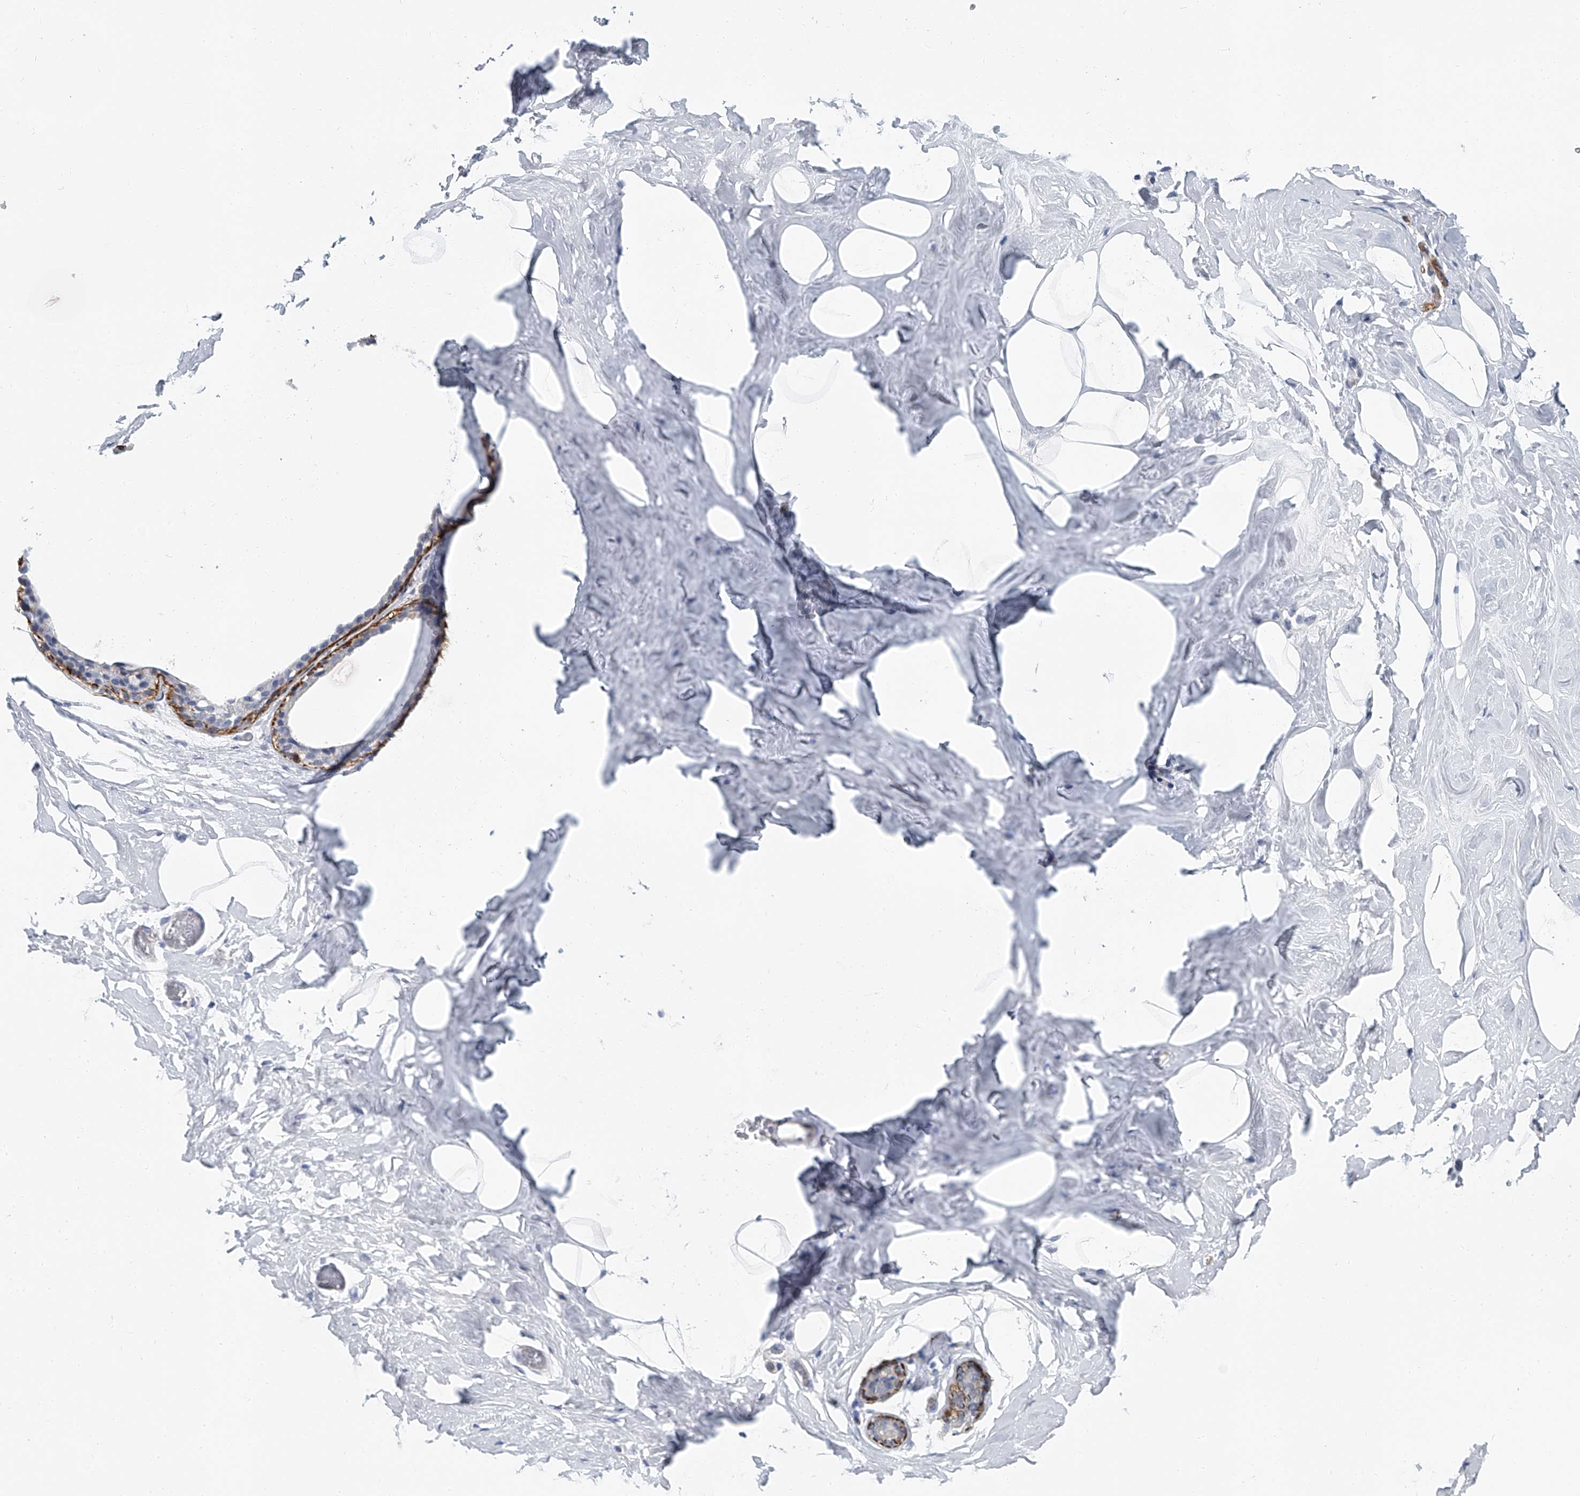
{"staining": {"intensity": "negative", "quantity": "none", "location": "none"}, "tissue": "adipose tissue", "cell_type": "Adipocytes", "image_type": "normal", "snomed": [{"axis": "morphology", "description": "Normal tissue, NOS"}, {"axis": "morphology", "description": "Fibrosis, NOS"}, {"axis": "topography", "description": "Breast"}, {"axis": "topography", "description": "Adipose tissue"}], "caption": "Micrograph shows no significant protein positivity in adipocytes of benign adipose tissue. (Immunohistochemistry, brightfield microscopy, high magnification).", "gene": "KIRREL1", "patient": {"sex": "female", "age": 39}}